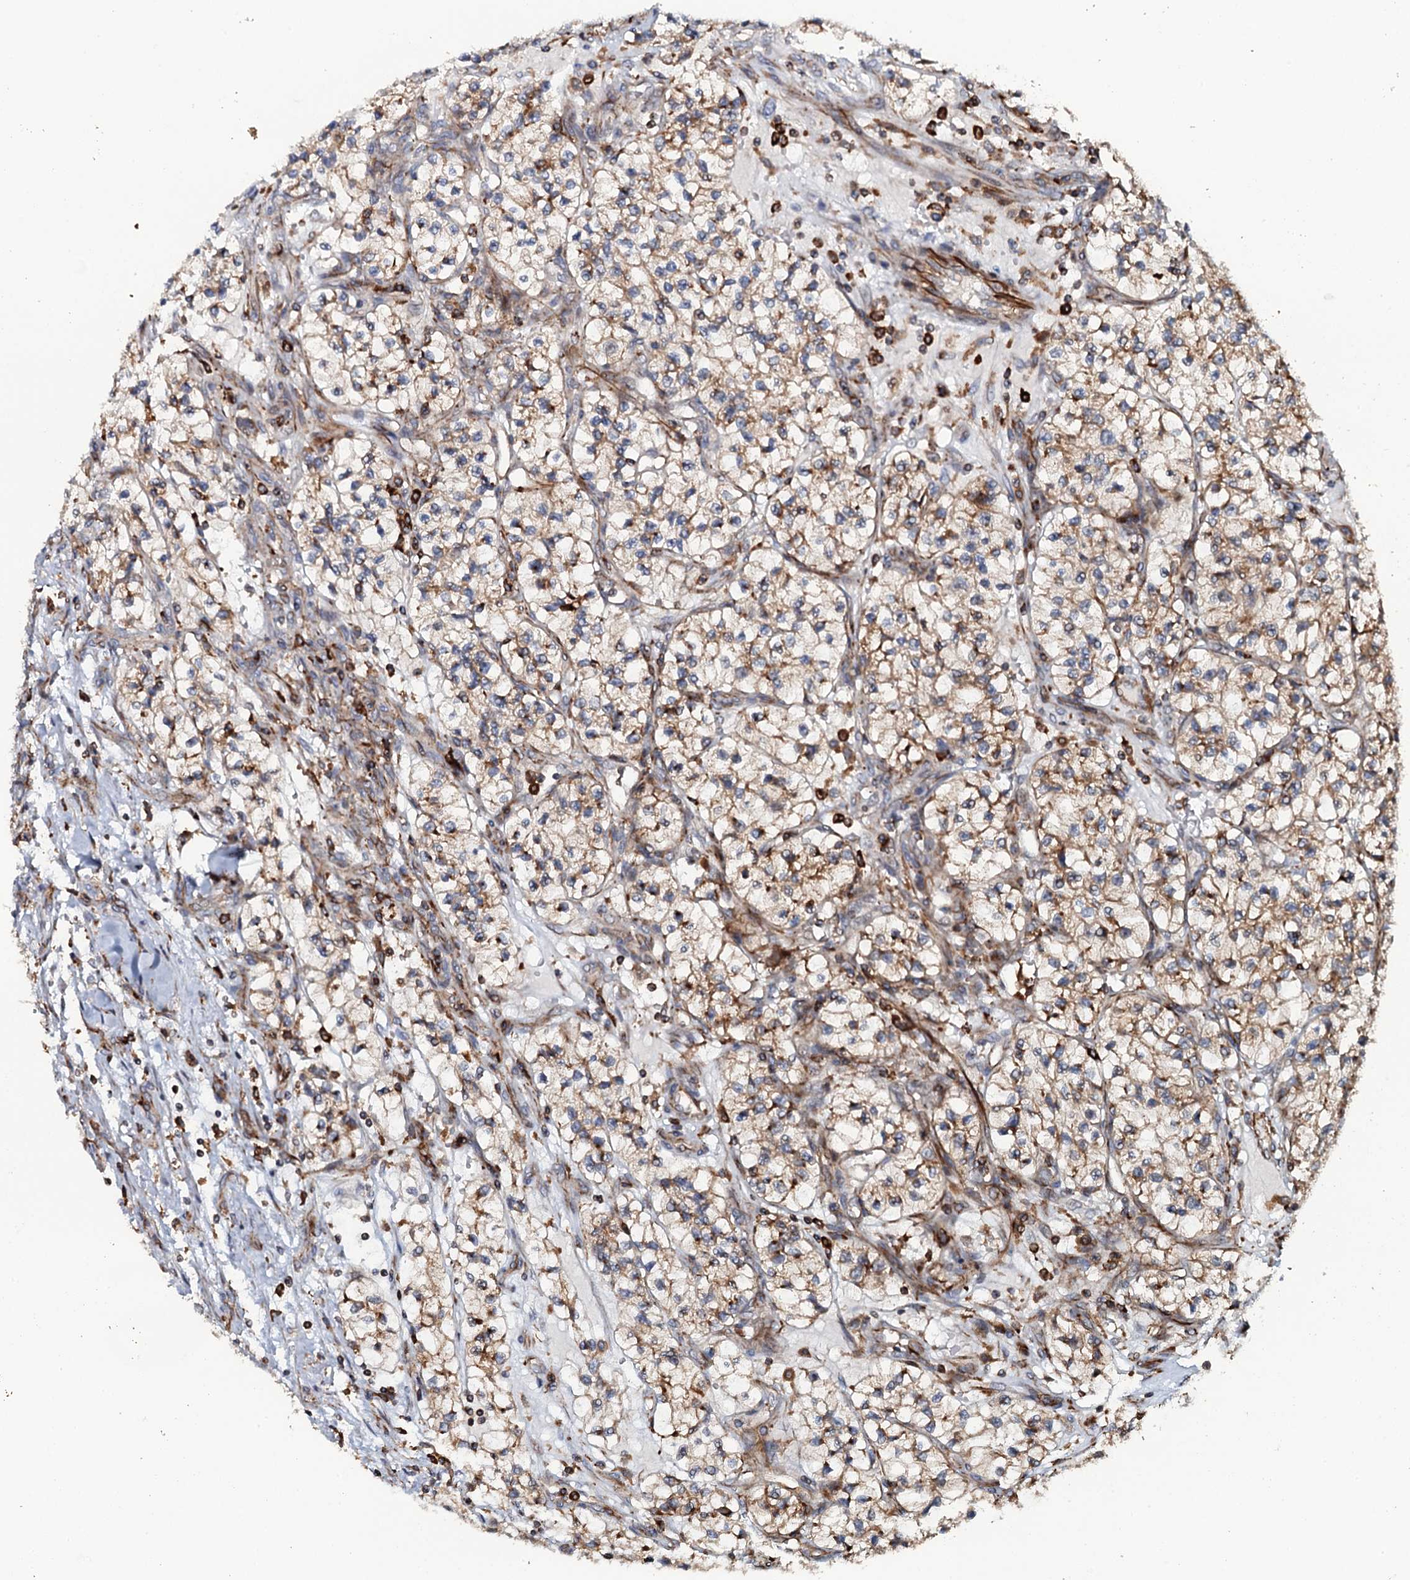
{"staining": {"intensity": "moderate", "quantity": ">75%", "location": "cytoplasmic/membranous"}, "tissue": "renal cancer", "cell_type": "Tumor cells", "image_type": "cancer", "snomed": [{"axis": "morphology", "description": "Adenocarcinoma, NOS"}, {"axis": "topography", "description": "Kidney"}], "caption": "High-magnification brightfield microscopy of renal cancer stained with DAB (brown) and counterstained with hematoxylin (blue). tumor cells exhibit moderate cytoplasmic/membranous staining is seen in approximately>75% of cells.", "gene": "VAMP8", "patient": {"sex": "female", "age": 57}}